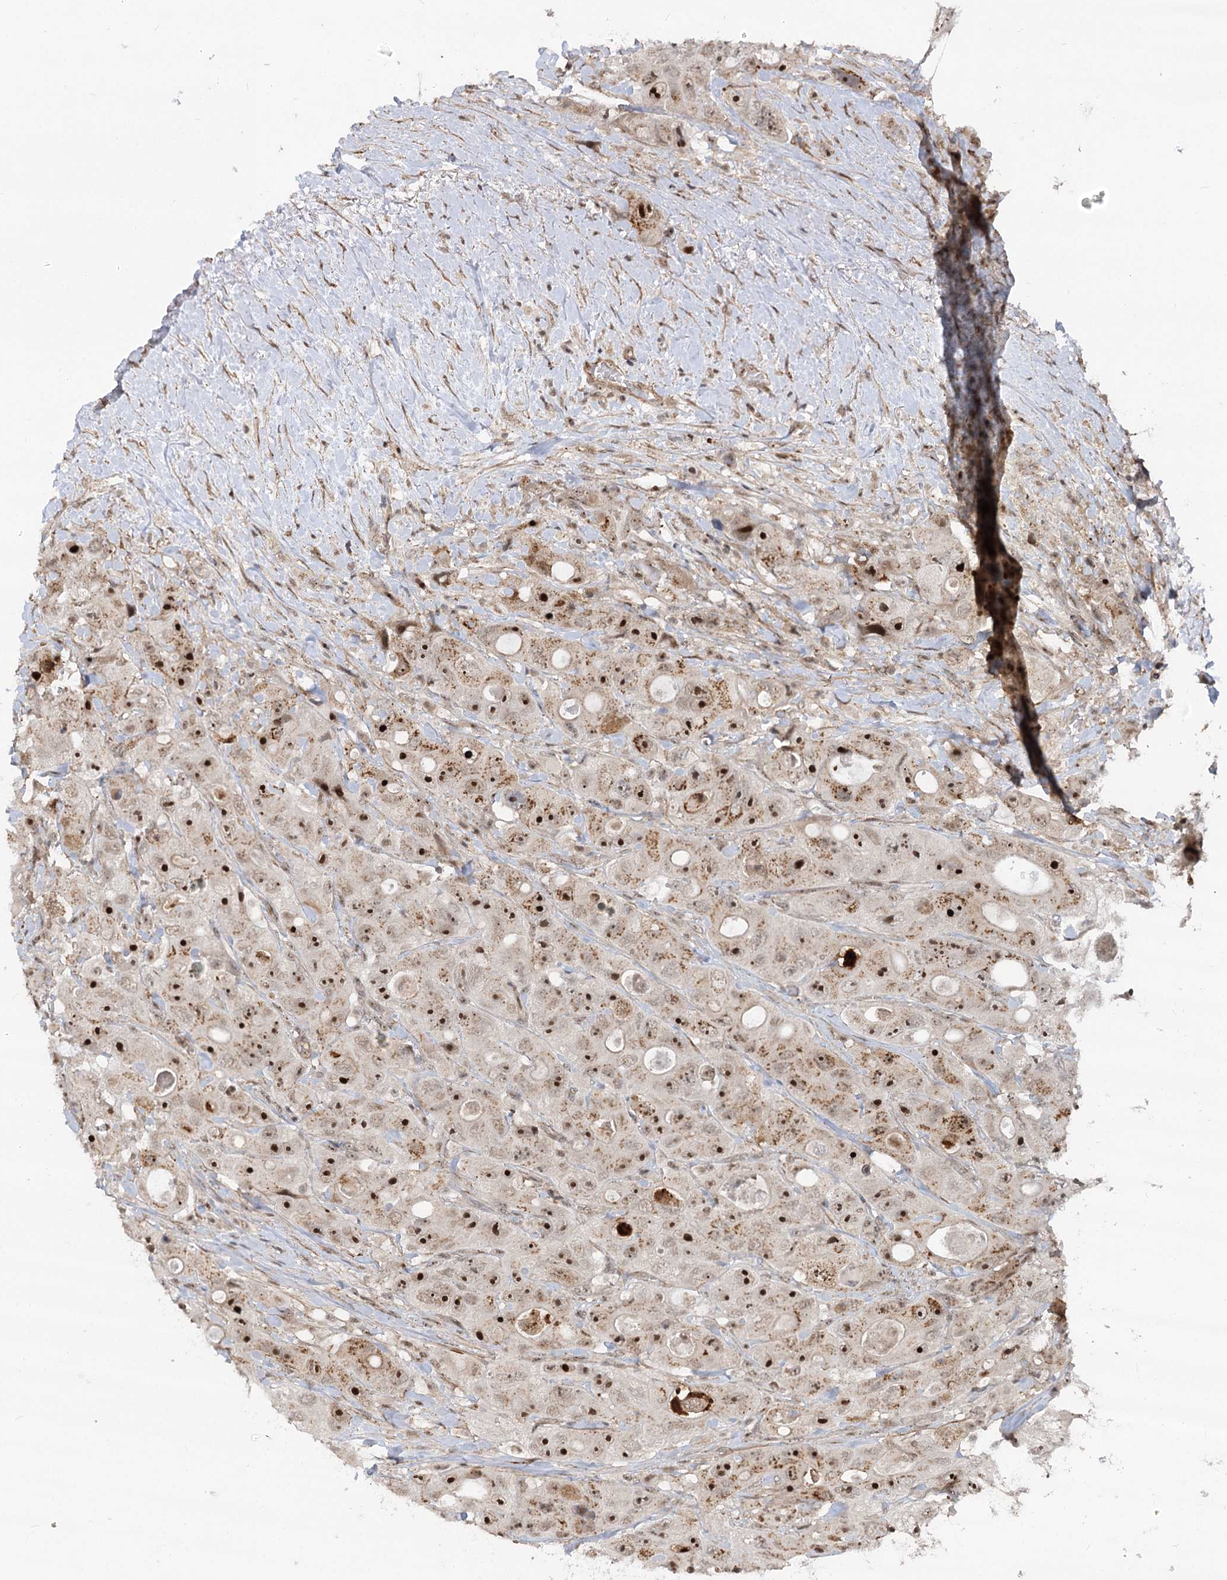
{"staining": {"intensity": "strong", "quantity": ">75%", "location": "nuclear"}, "tissue": "colorectal cancer", "cell_type": "Tumor cells", "image_type": "cancer", "snomed": [{"axis": "morphology", "description": "Adenocarcinoma, NOS"}, {"axis": "topography", "description": "Colon"}], "caption": "An immunohistochemistry histopathology image of neoplastic tissue is shown. Protein staining in brown shows strong nuclear positivity in adenocarcinoma (colorectal) within tumor cells. The staining is performed using DAB brown chromogen to label protein expression. The nuclei are counter-stained blue using hematoxylin.", "gene": "GNL3L", "patient": {"sex": "female", "age": 46}}